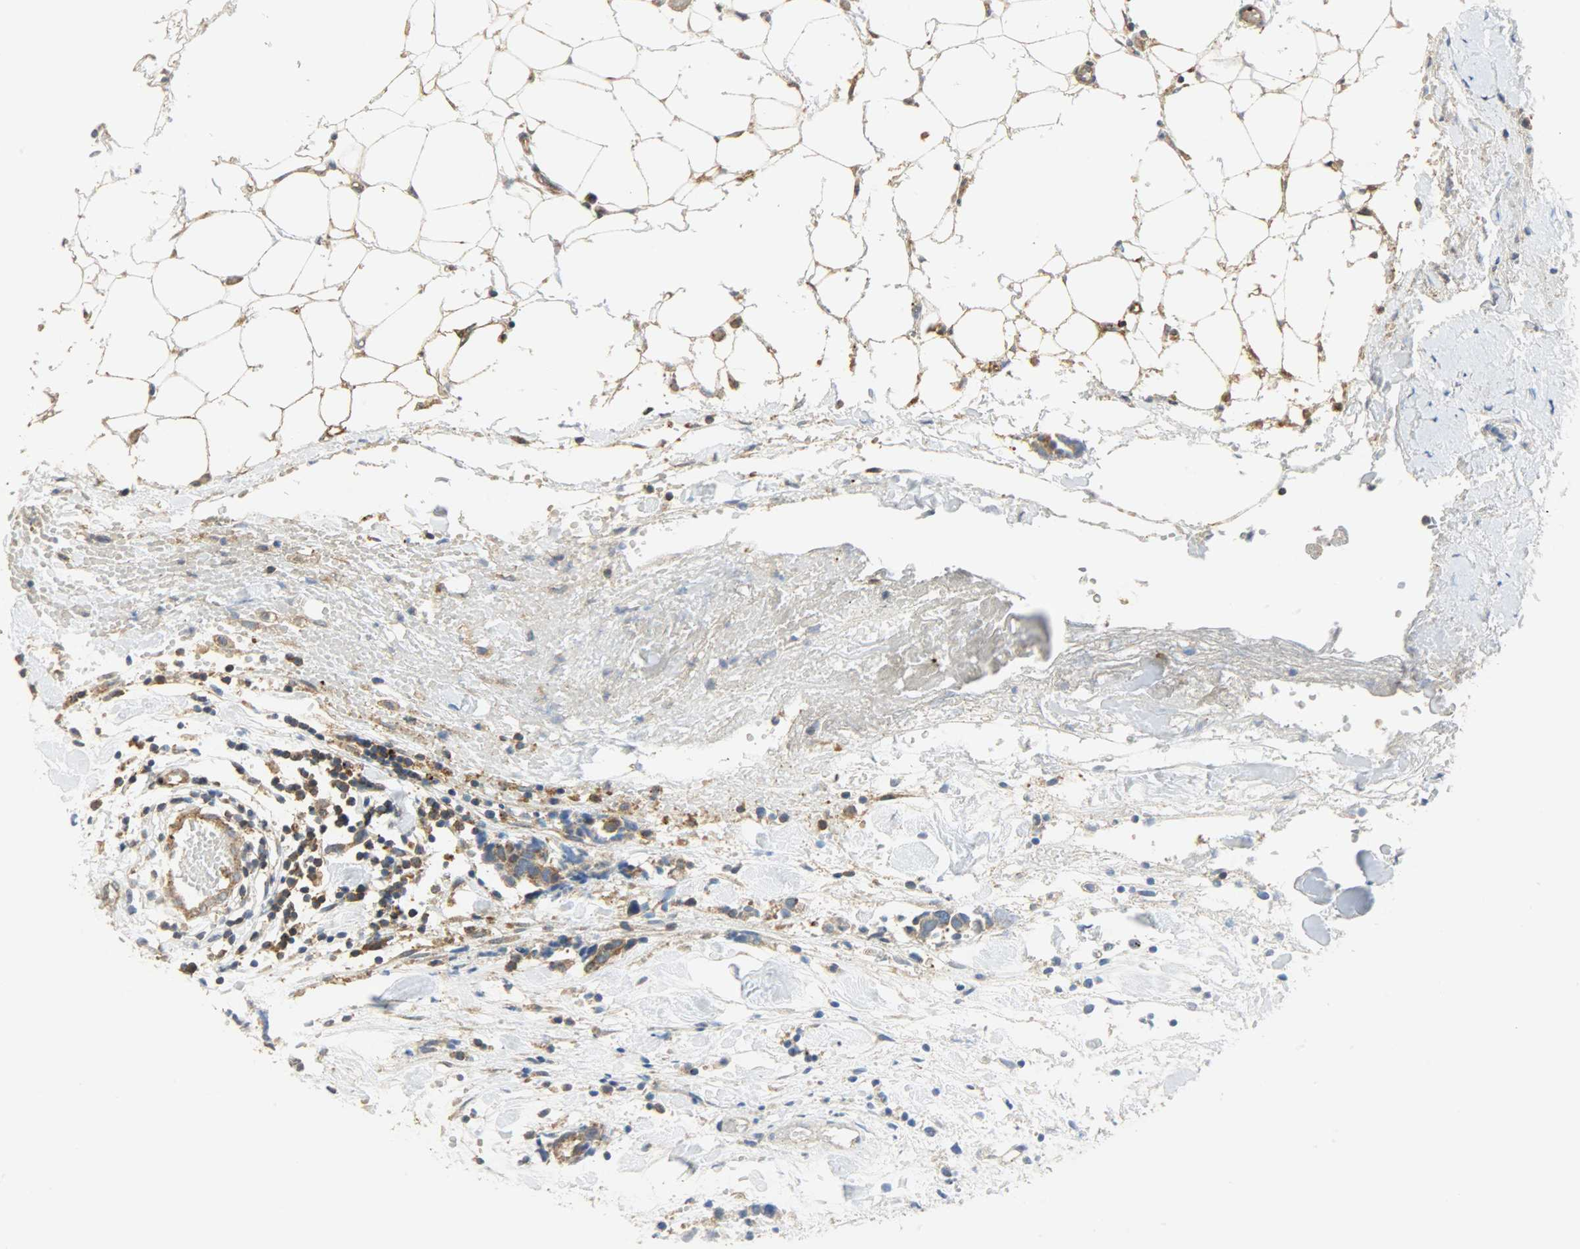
{"staining": {"intensity": "moderate", "quantity": ">75%", "location": "cytoplasmic/membranous"}, "tissue": "colorectal cancer", "cell_type": "Tumor cells", "image_type": "cancer", "snomed": [{"axis": "morphology", "description": "Adenocarcinoma, NOS"}, {"axis": "topography", "description": "Colon"}], "caption": "Immunohistochemical staining of adenocarcinoma (colorectal) reveals medium levels of moderate cytoplasmic/membranous protein expression in about >75% of tumor cells.", "gene": "GIT2", "patient": {"sex": "male", "age": 14}}